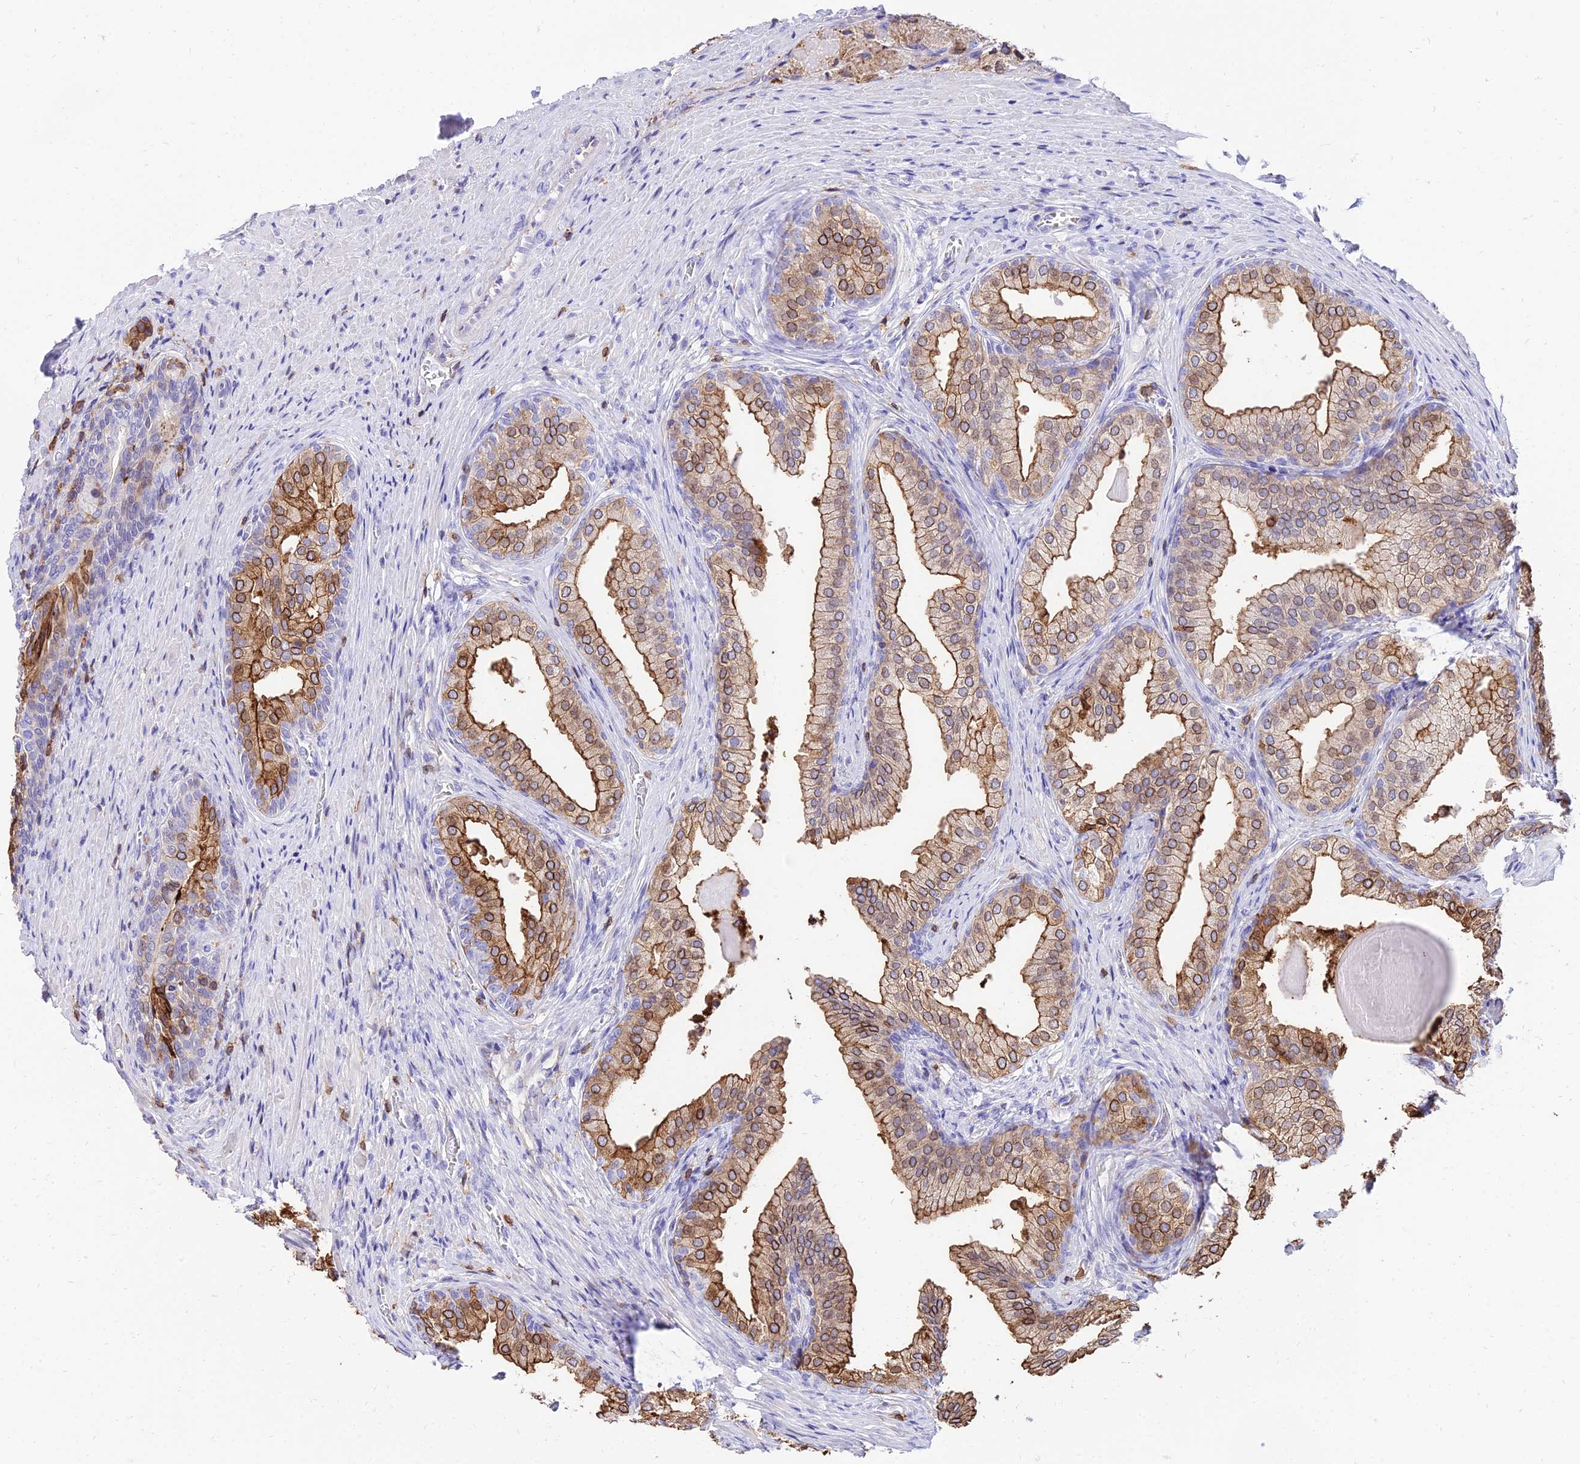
{"staining": {"intensity": "moderate", "quantity": ">75%", "location": "cytoplasmic/membranous"}, "tissue": "prostate cancer", "cell_type": "Tumor cells", "image_type": "cancer", "snomed": [{"axis": "morphology", "description": "Adenocarcinoma, Low grade"}, {"axis": "topography", "description": "Prostate"}], "caption": "Prostate cancer was stained to show a protein in brown. There is medium levels of moderate cytoplasmic/membranous positivity in about >75% of tumor cells.", "gene": "SREK1IP1", "patient": {"sex": "male", "age": 68}}